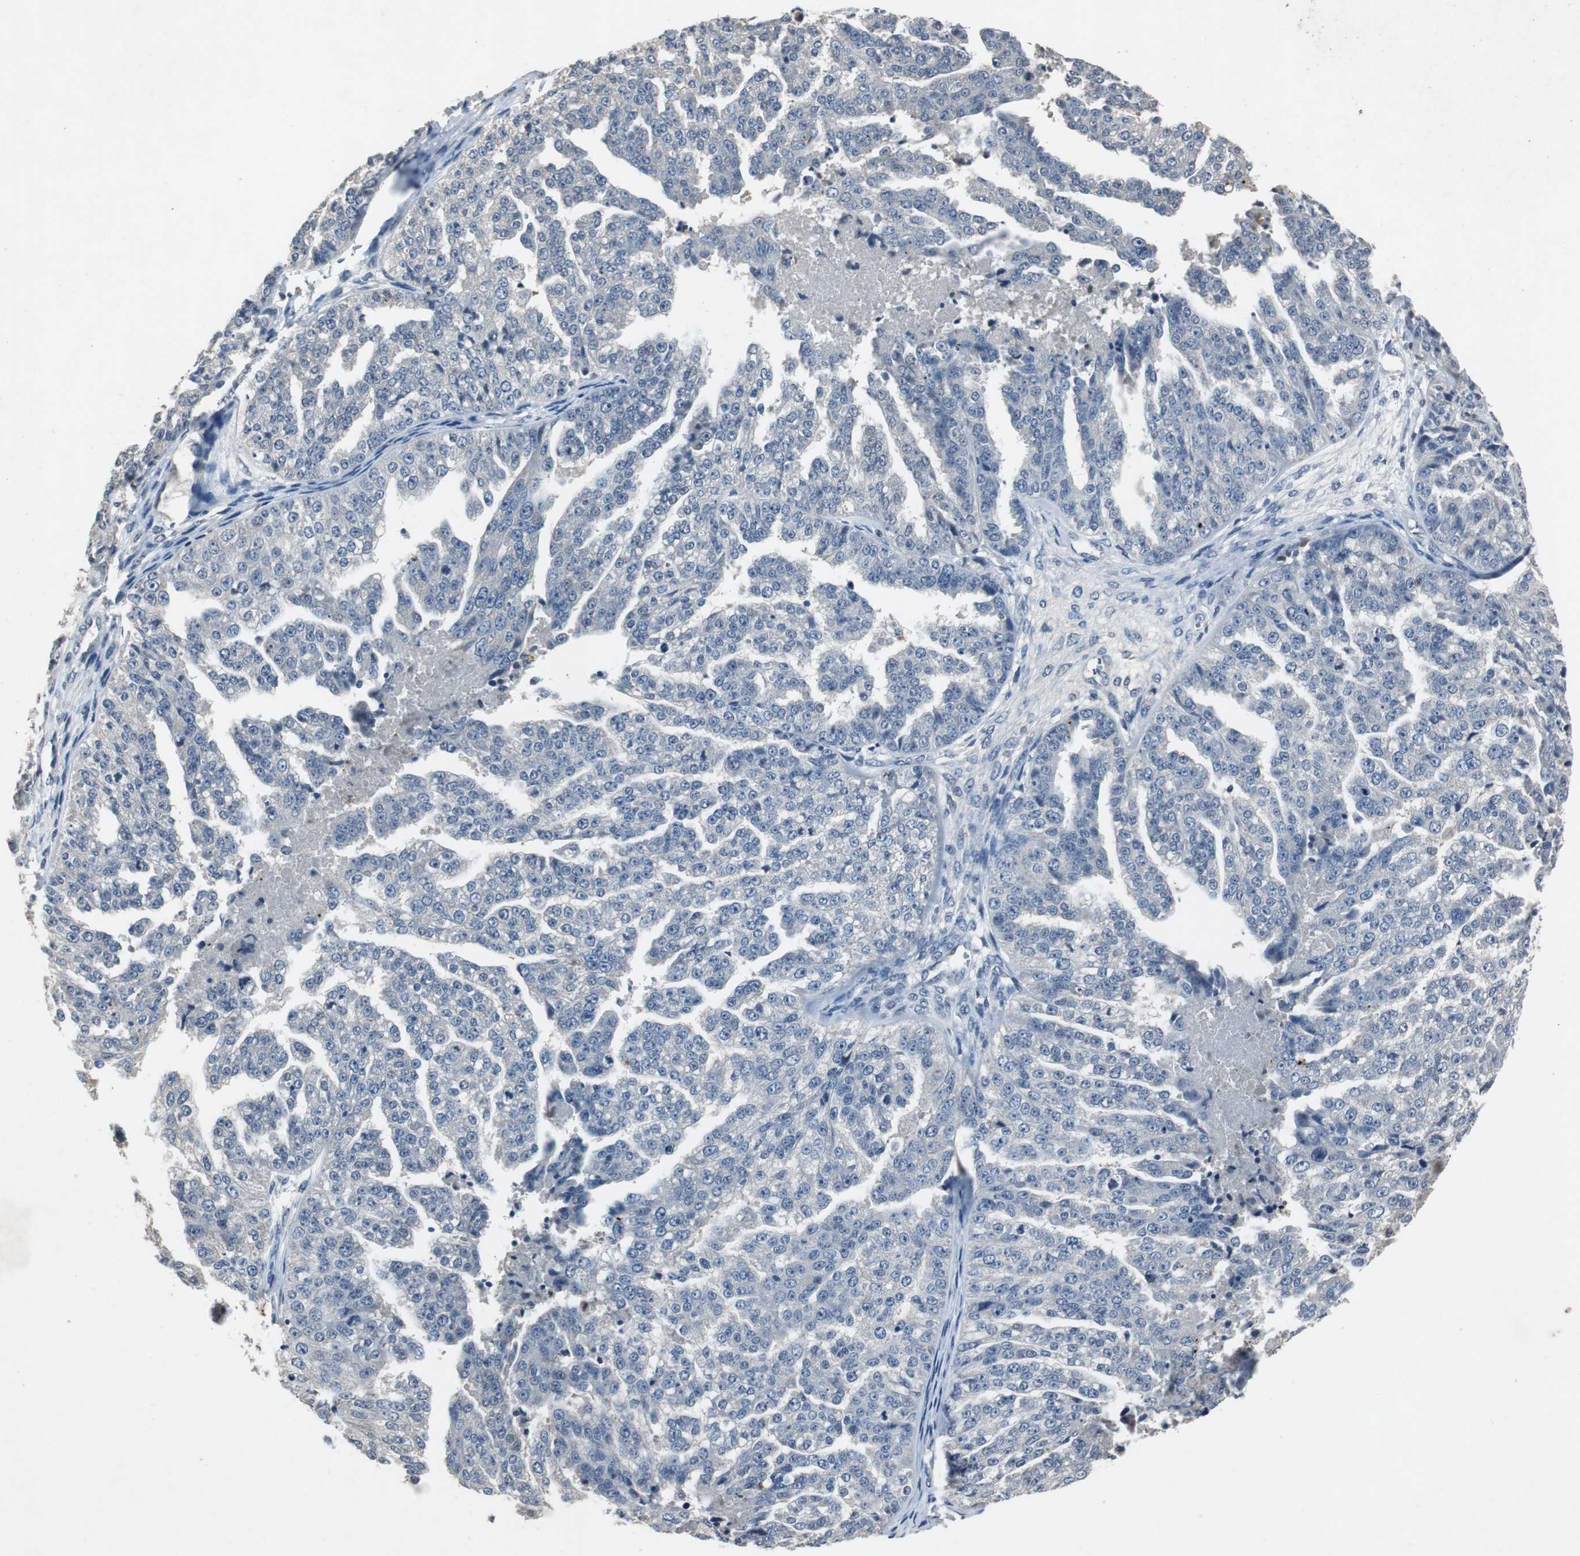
{"staining": {"intensity": "negative", "quantity": "none", "location": "none"}, "tissue": "ovarian cancer", "cell_type": "Tumor cells", "image_type": "cancer", "snomed": [{"axis": "morphology", "description": "Cystadenocarcinoma, serous, NOS"}, {"axis": "topography", "description": "Ovary"}], "caption": "Image shows no significant protein positivity in tumor cells of ovarian serous cystadenocarcinoma. The staining was performed using DAB to visualize the protein expression in brown, while the nuclei were stained in blue with hematoxylin (Magnification: 20x).", "gene": "ADNP2", "patient": {"sex": "female", "age": 58}}